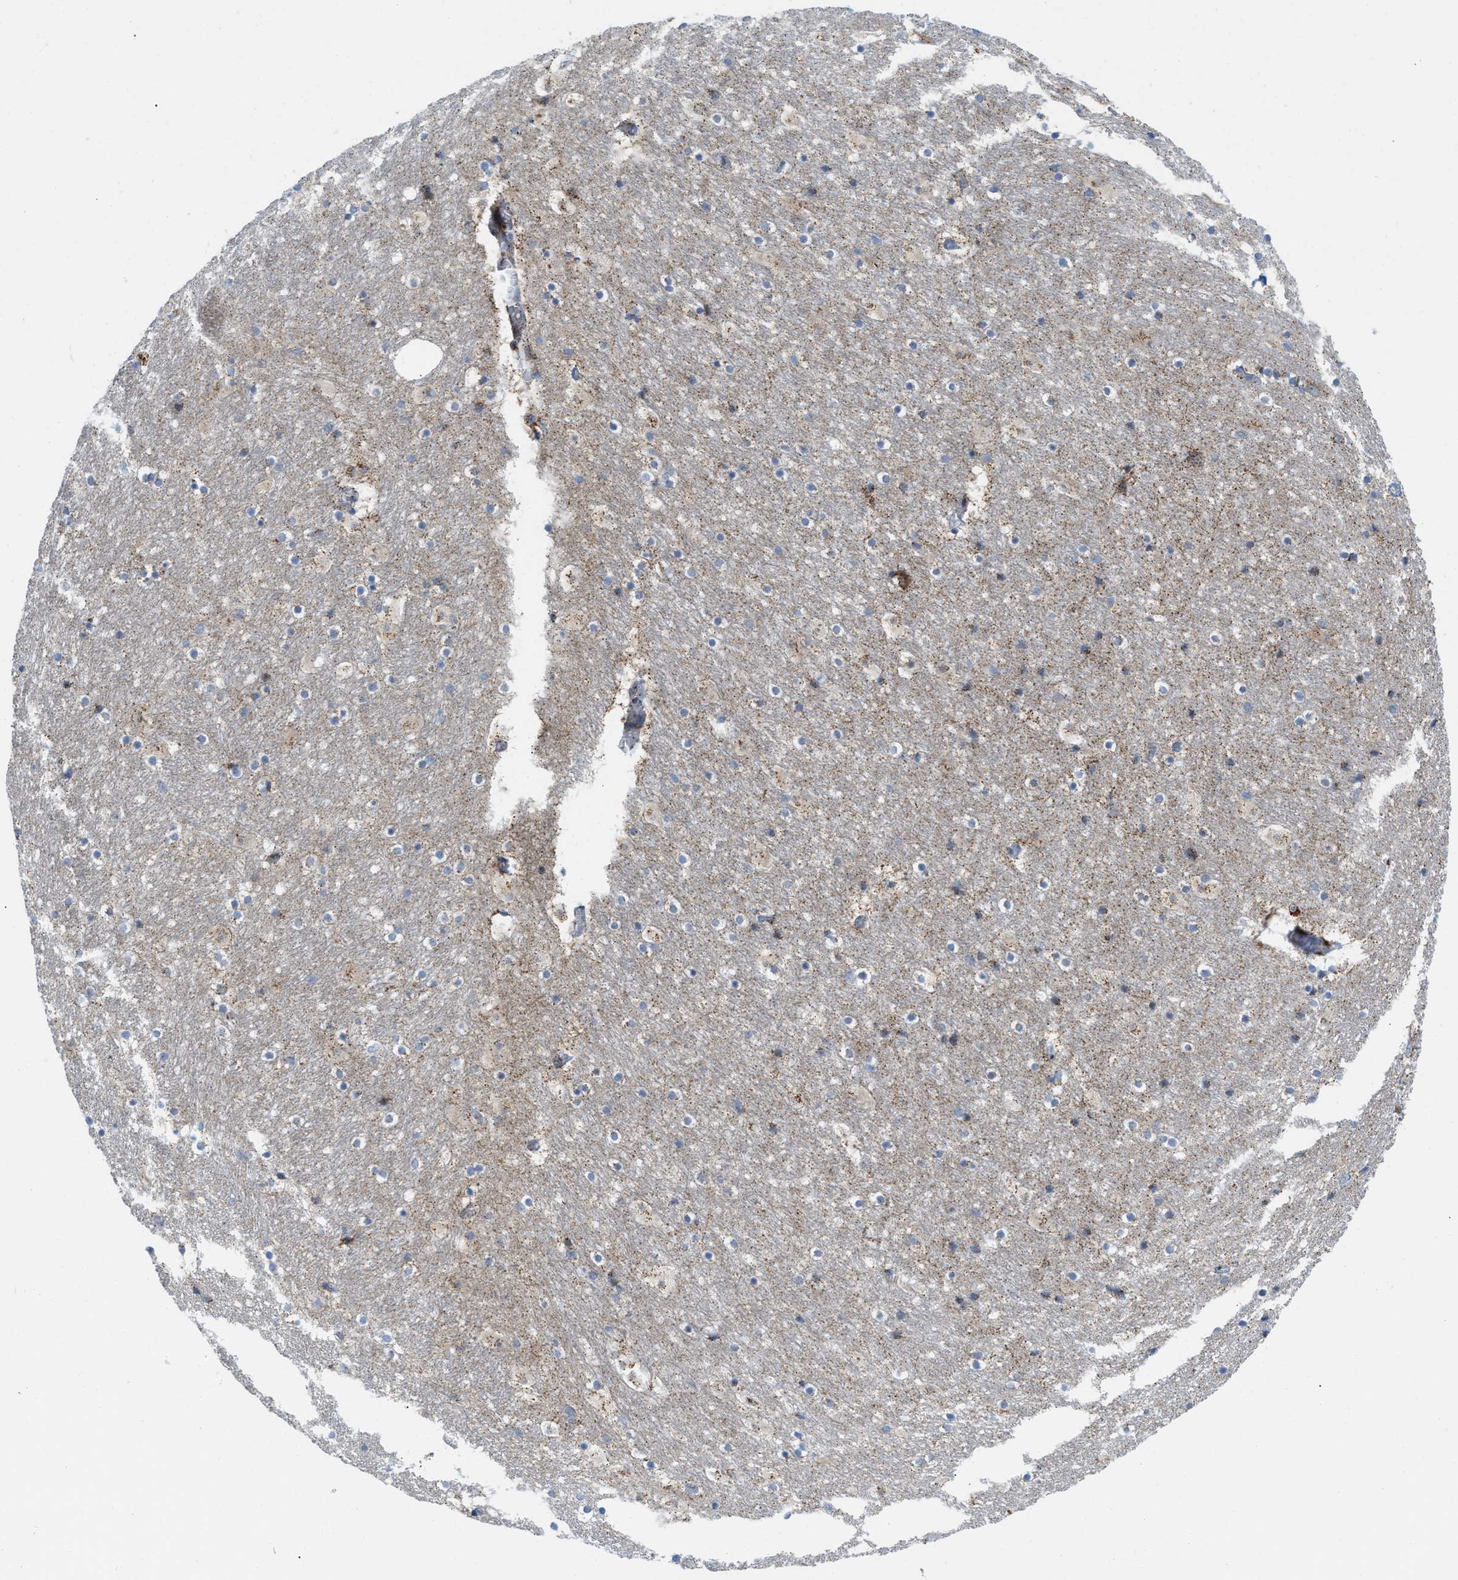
{"staining": {"intensity": "moderate", "quantity": "<25%", "location": "cytoplasmic/membranous"}, "tissue": "hippocampus", "cell_type": "Glial cells", "image_type": "normal", "snomed": [{"axis": "morphology", "description": "Normal tissue, NOS"}, {"axis": "topography", "description": "Hippocampus"}], "caption": "Immunohistochemistry (IHC) staining of benign hippocampus, which shows low levels of moderate cytoplasmic/membranous staining in about <25% of glial cells indicating moderate cytoplasmic/membranous protein staining. The staining was performed using DAB (3,3'-diaminobenzidine) (brown) for protein detection and nuclei were counterstained in hematoxylin (blue).", "gene": "RBBP9", "patient": {"sex": "male", "age": 45}}